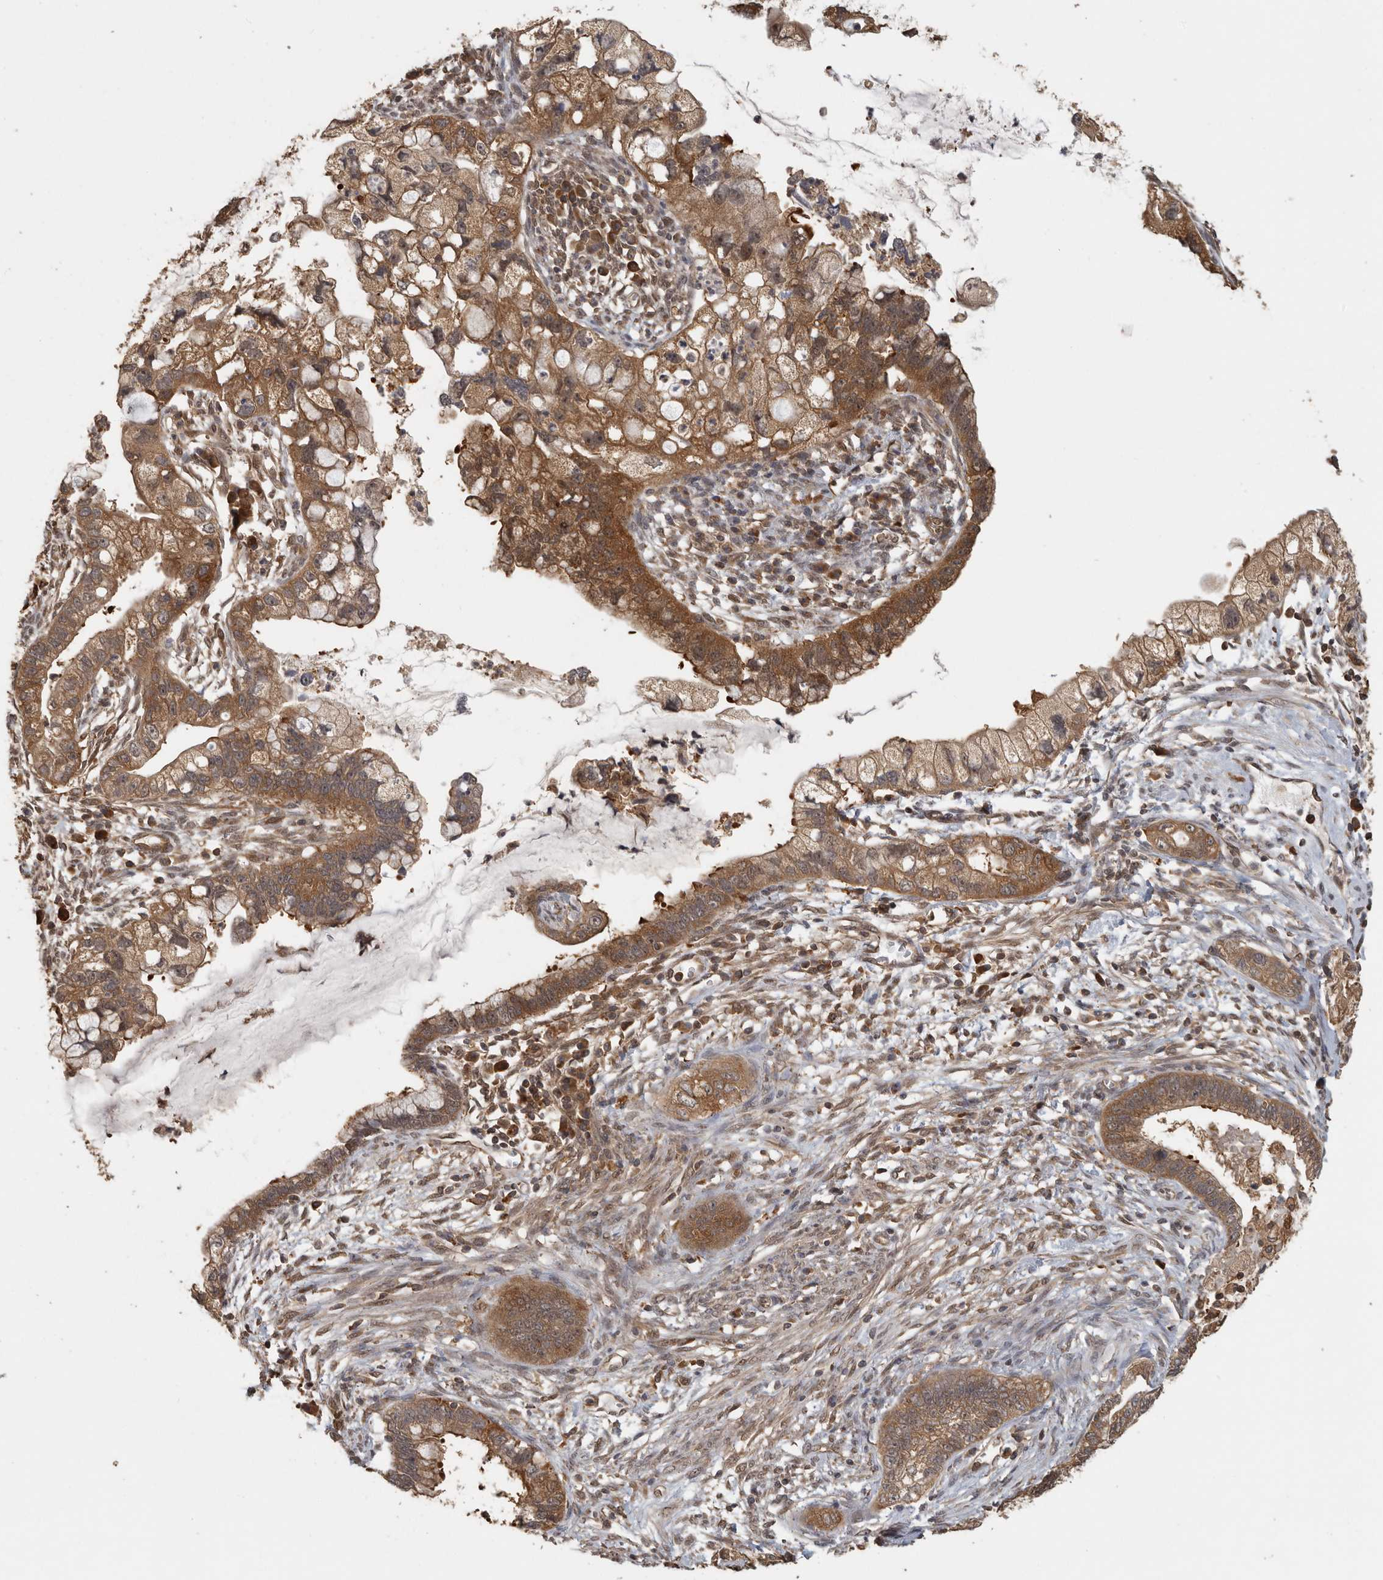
{"staining": {"intensity": "moderate", "quantity": ">75%", "location": "cytoplasmic/membranous"}, "tissue": "cervical cancer", "cell_type": "Tumor cells", "image_type": "cancer", "snomed": [{"axis": "morphology", "description": "Adenocarcinoma, NOS"}, {"axis": "topography", "description": "Cervix"}], "caption": "Approximately >75% of tumor cells in adenocarcinoma (cervical) reveal moderate cytoplasmic/membranous protein positivity as visualized by brown immunohistochemical staining.", "gene": "CCT8", "patient": {"sex": "female", "age": 44}}